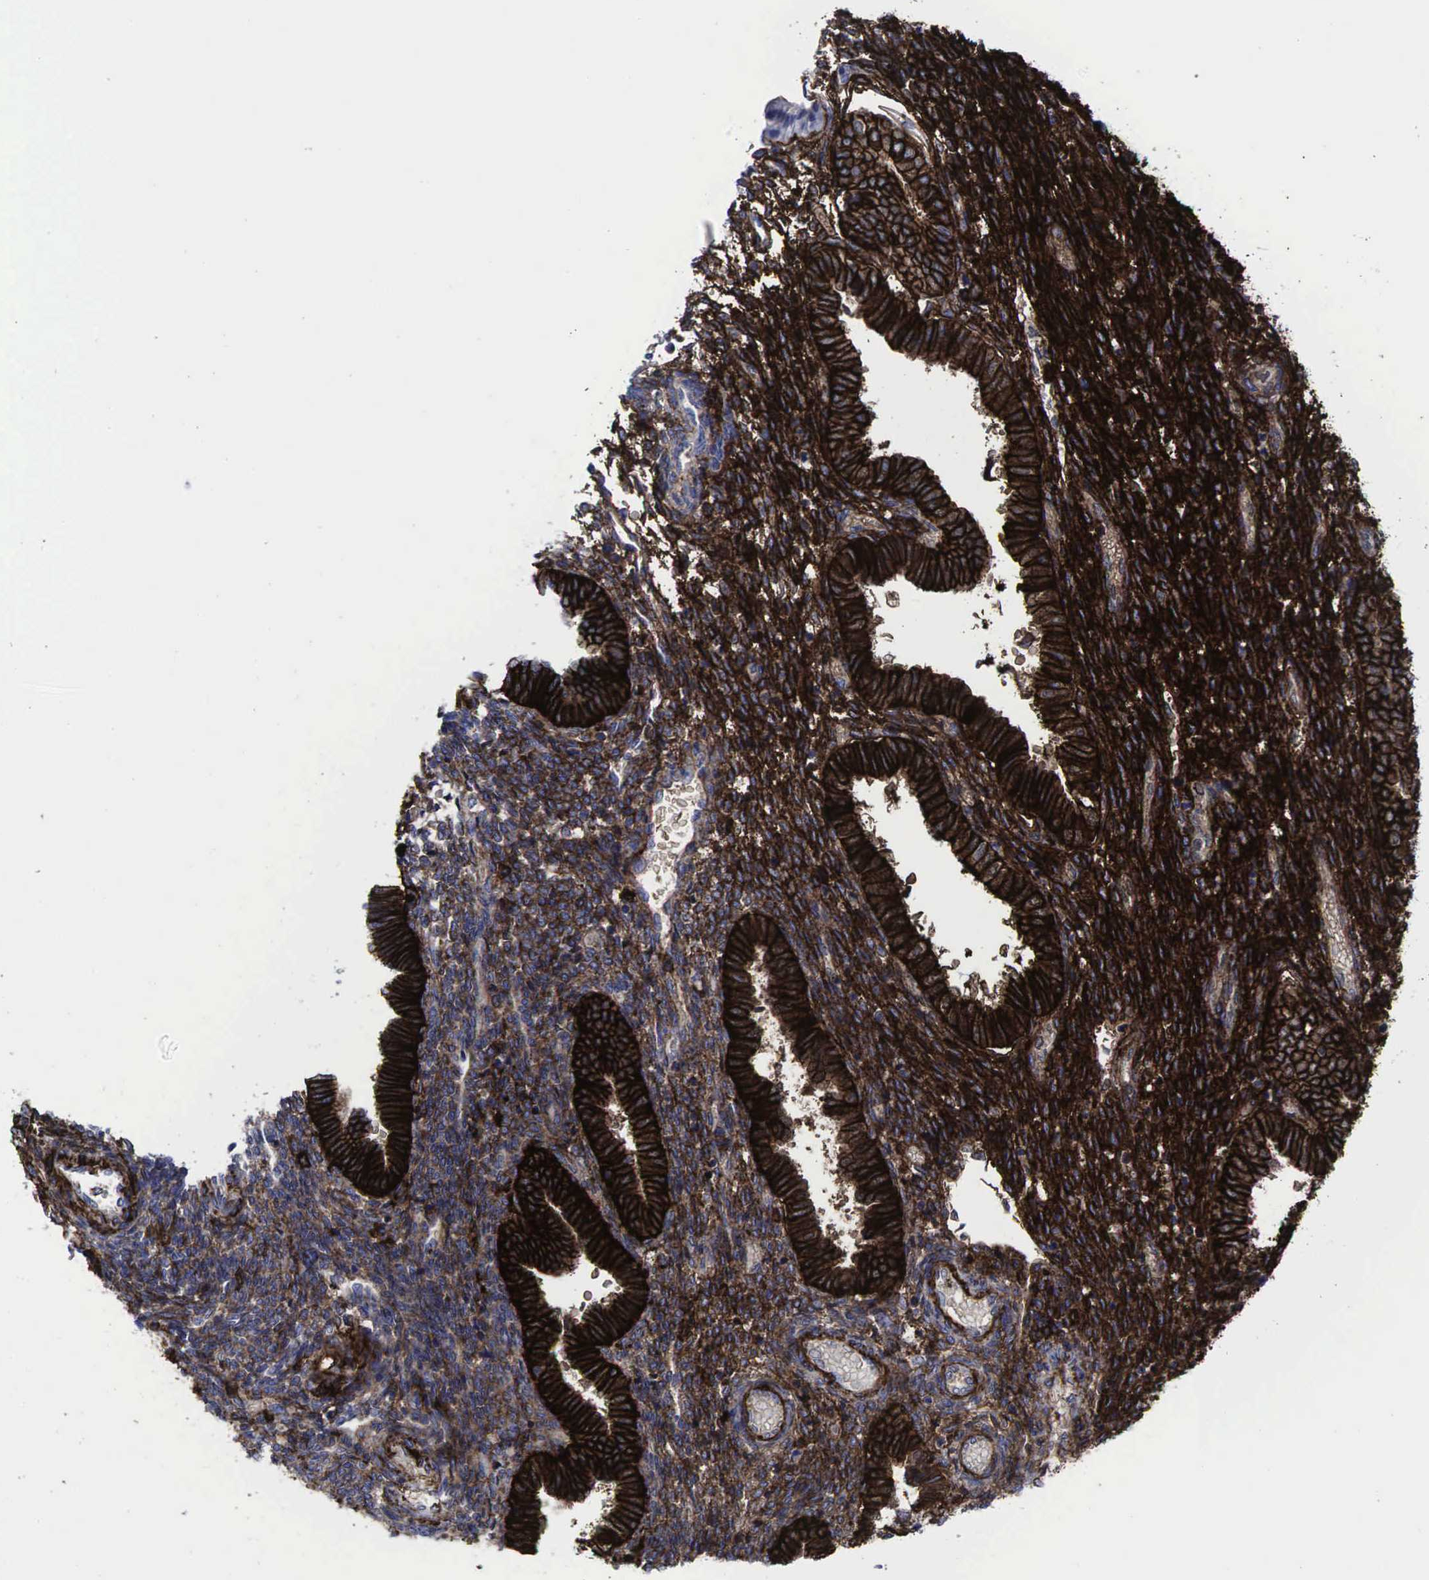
{"staining": {"intensity": "moderate", "quantity": "25%-75%", "location": "cytoplasmic/membranous"}, "tissue": "endometrium", "cell_type": "Cells in endometrial stroma", "image_type": "normal", "snomed": [{"axis": "morphology", "description": "Normal tissue, NOS"}, {"axis": "topography", "description": "Endometrium"}], "caption": "The photomicrograph demonstrates immunohistochemical staining of benign endometrium. There is moderate cytoplasmic/membranous positivity is present in approximately 25%-75% of cells in endometrial stroma.", "gene": "CD44", "patient": {"sex": "female", "age": 36}}